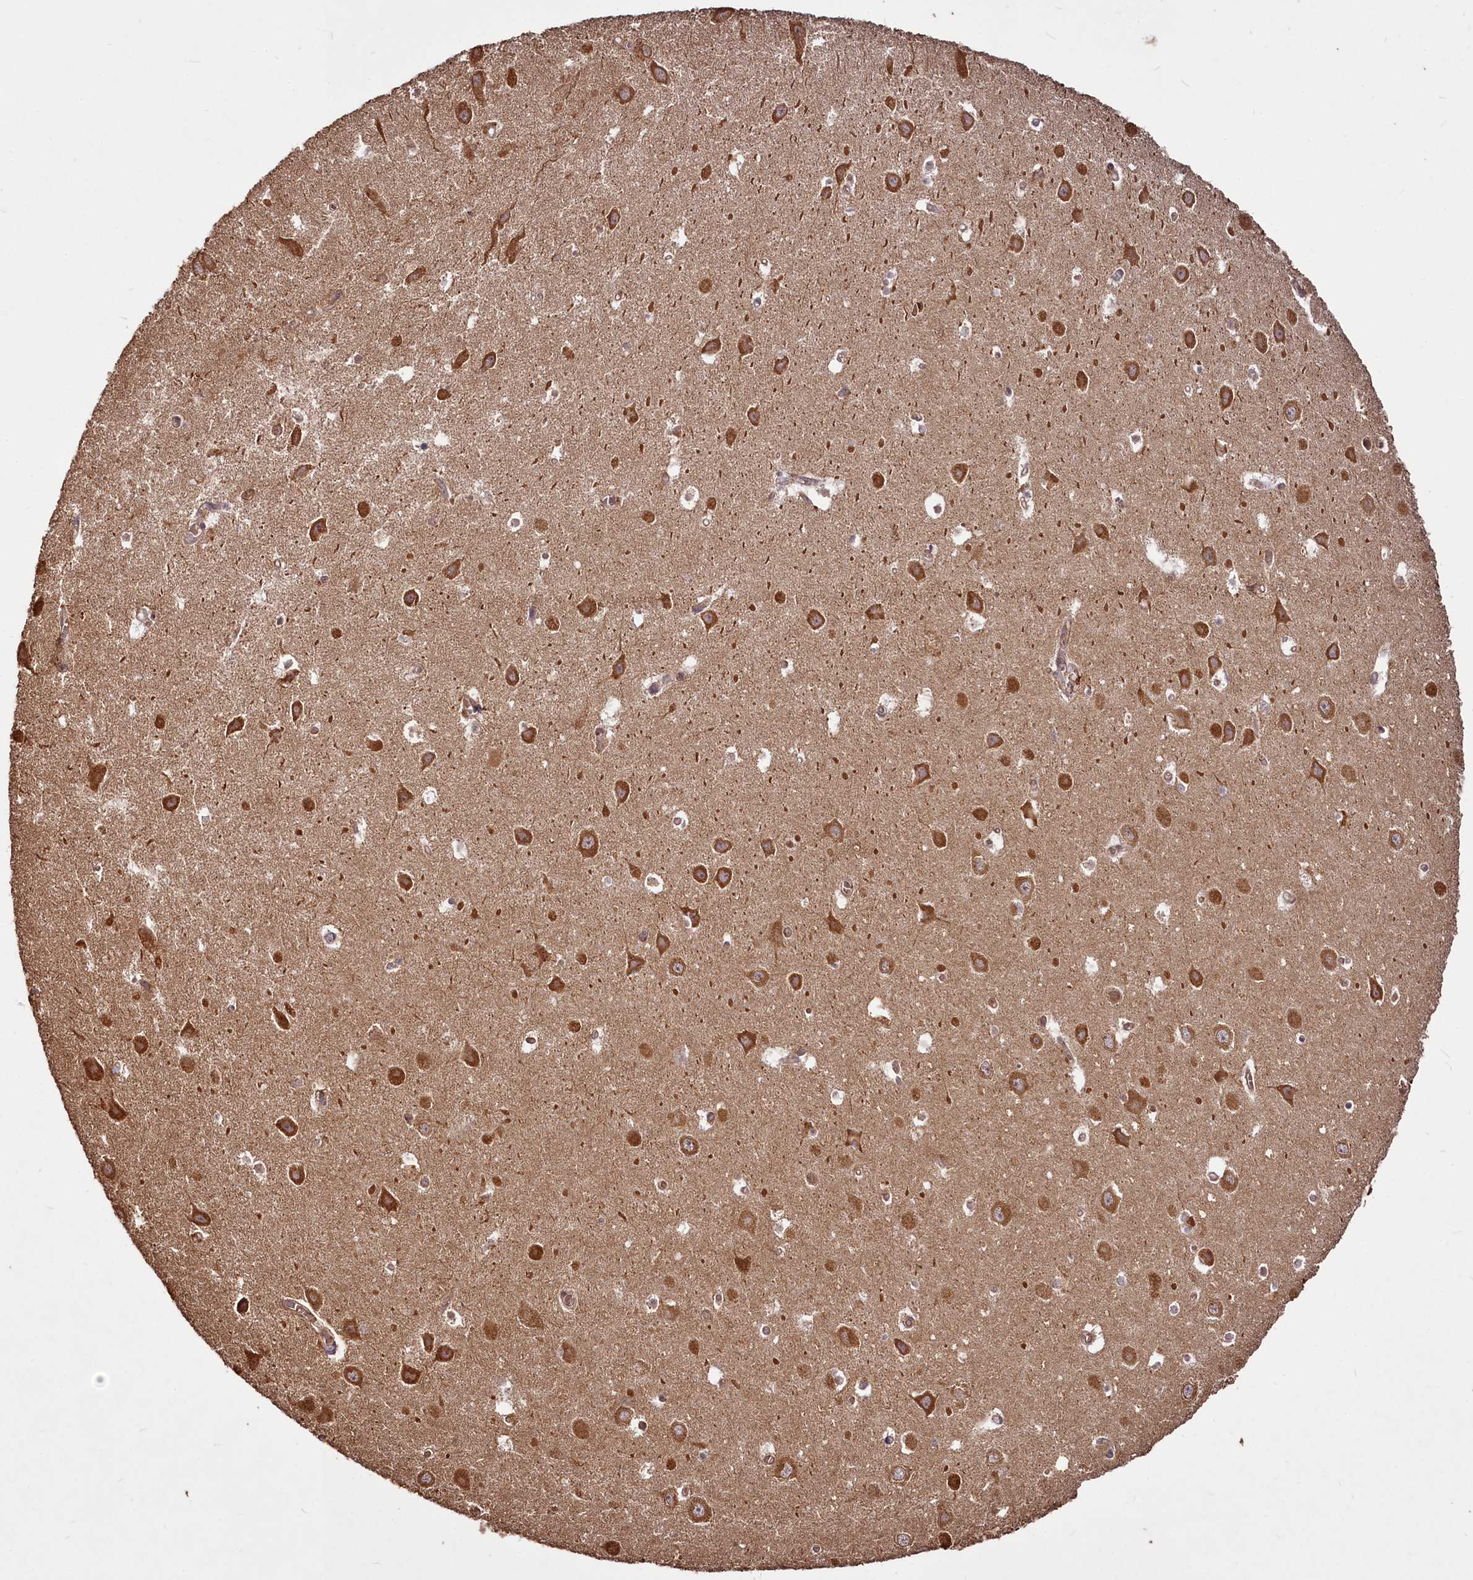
{"staining": {"intensity": "moderate", "quantity": ">75%", "location": "cytoplasmic/membranous"}, "tissue": "hippocampus", "cell_type": "Glial cells", "image_type": "normal", "snomed": [{"axis": "morphology", "description": "Normal tissue, NOS"}, {"axis": "topography", "description": "Hippocampus"}], "caption": "Protein expression analysis of normal human hippocampus reveals moderate cytoplasmic/membranous staining in approximately >75% of glial cells. Using DAB (3,3'-diaminobenzidine) (brown) and hematoxylin (blue) stains, captured at high magnification using brightfield microscopy.", "gene": "VPS51", "patient": {"sex": "female", "age": 64}}